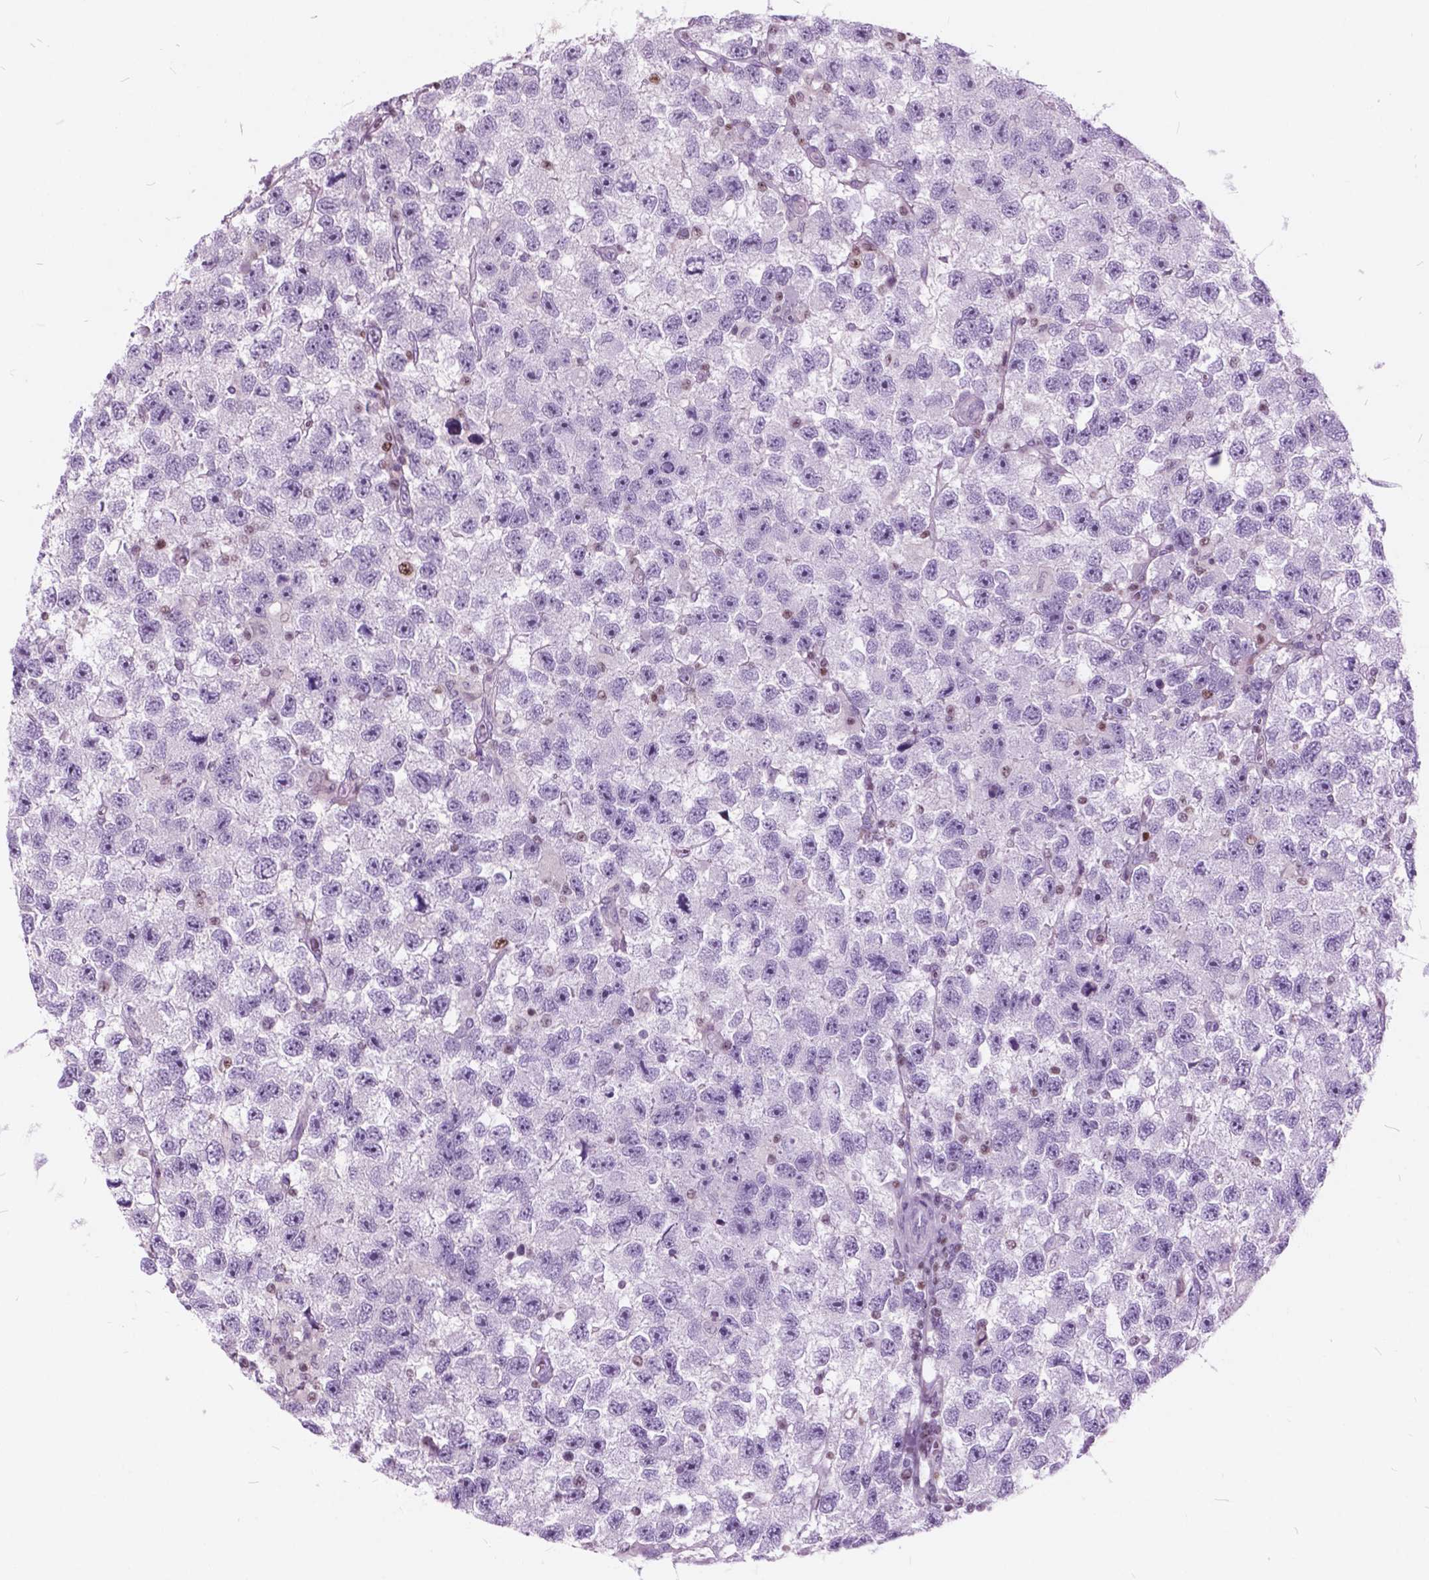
{"staining": {"intensity": "negative", "quantity": "none", "location": "none"}, "tissue": "testis cancer", "cell_type": "Tumor cells", "image_type": "cancer", "snomed": [{"axis": "morphology", "description": "Seminoma, NOS"}, {"axis": "topography", "description": "Testis"}], "caption": "Immunohistochemistry (IHC) of human testis cancer exhibits no positivity in tumor cells.", "gene": "SP140", "patient": {"sex": "male", "age": 26}}